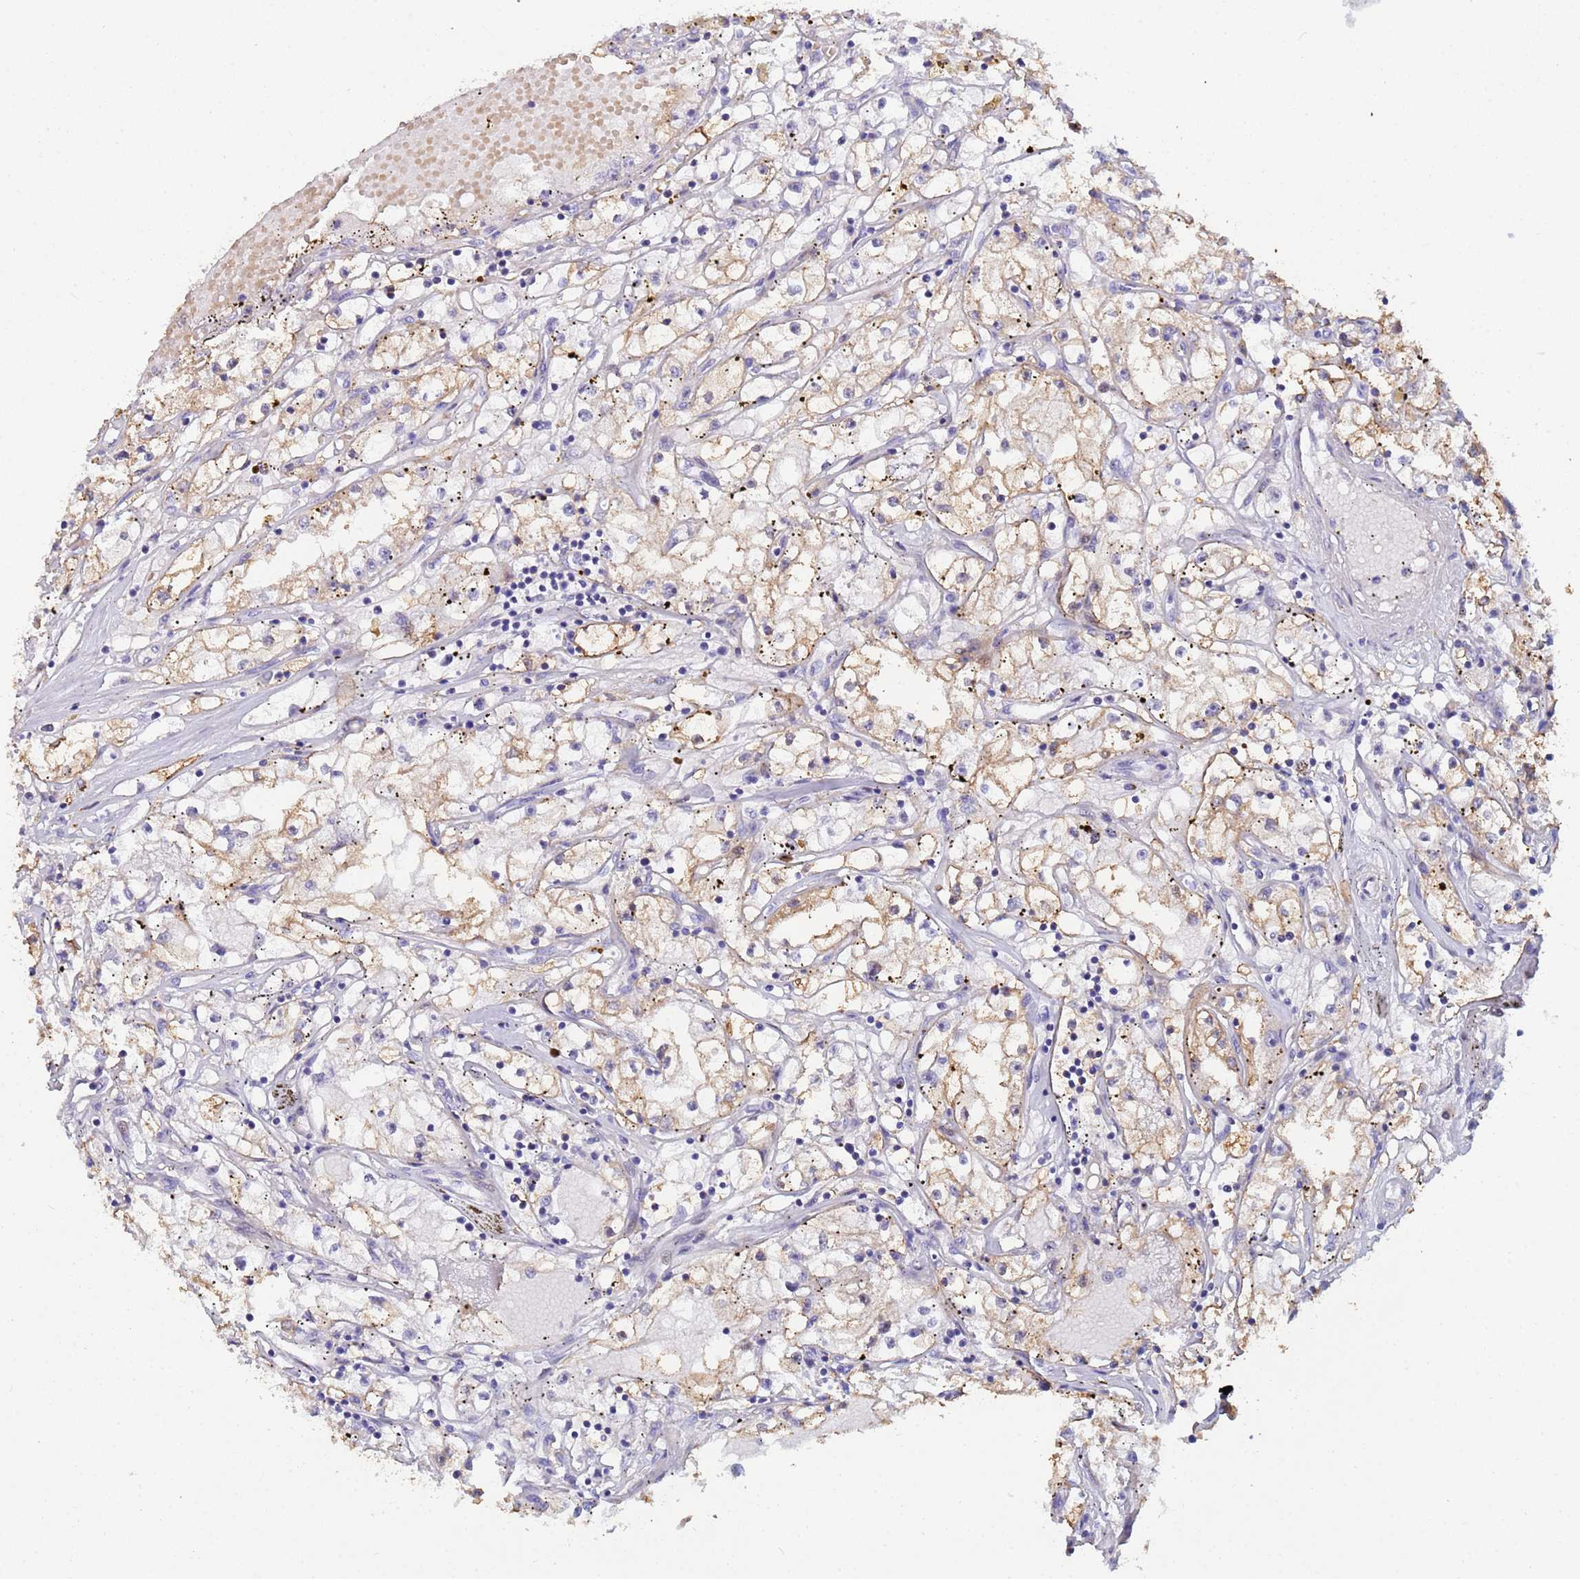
{"staining": {"intensity": "moderate", "quantity": "<25%", "location": "cytoplasmic/membranous"}, "tissue": "renal cancer", "cell_type": "Tumor cells", "image_type": "cancer", "snomed": [{"axis": "morphology", "description": "Adenocarcinoma, NOS"}, {"axis": "topography", "description": "Kidney"}], "caption": "This is an image of immunohistochemistry (IHC) staining of renal adenocarcinoma, which shows moderate staining in the cytoplasmic/membranous of tumor cells.", "gene": "PPP6R1", "patient": {"sex": "male", "age": 56}}